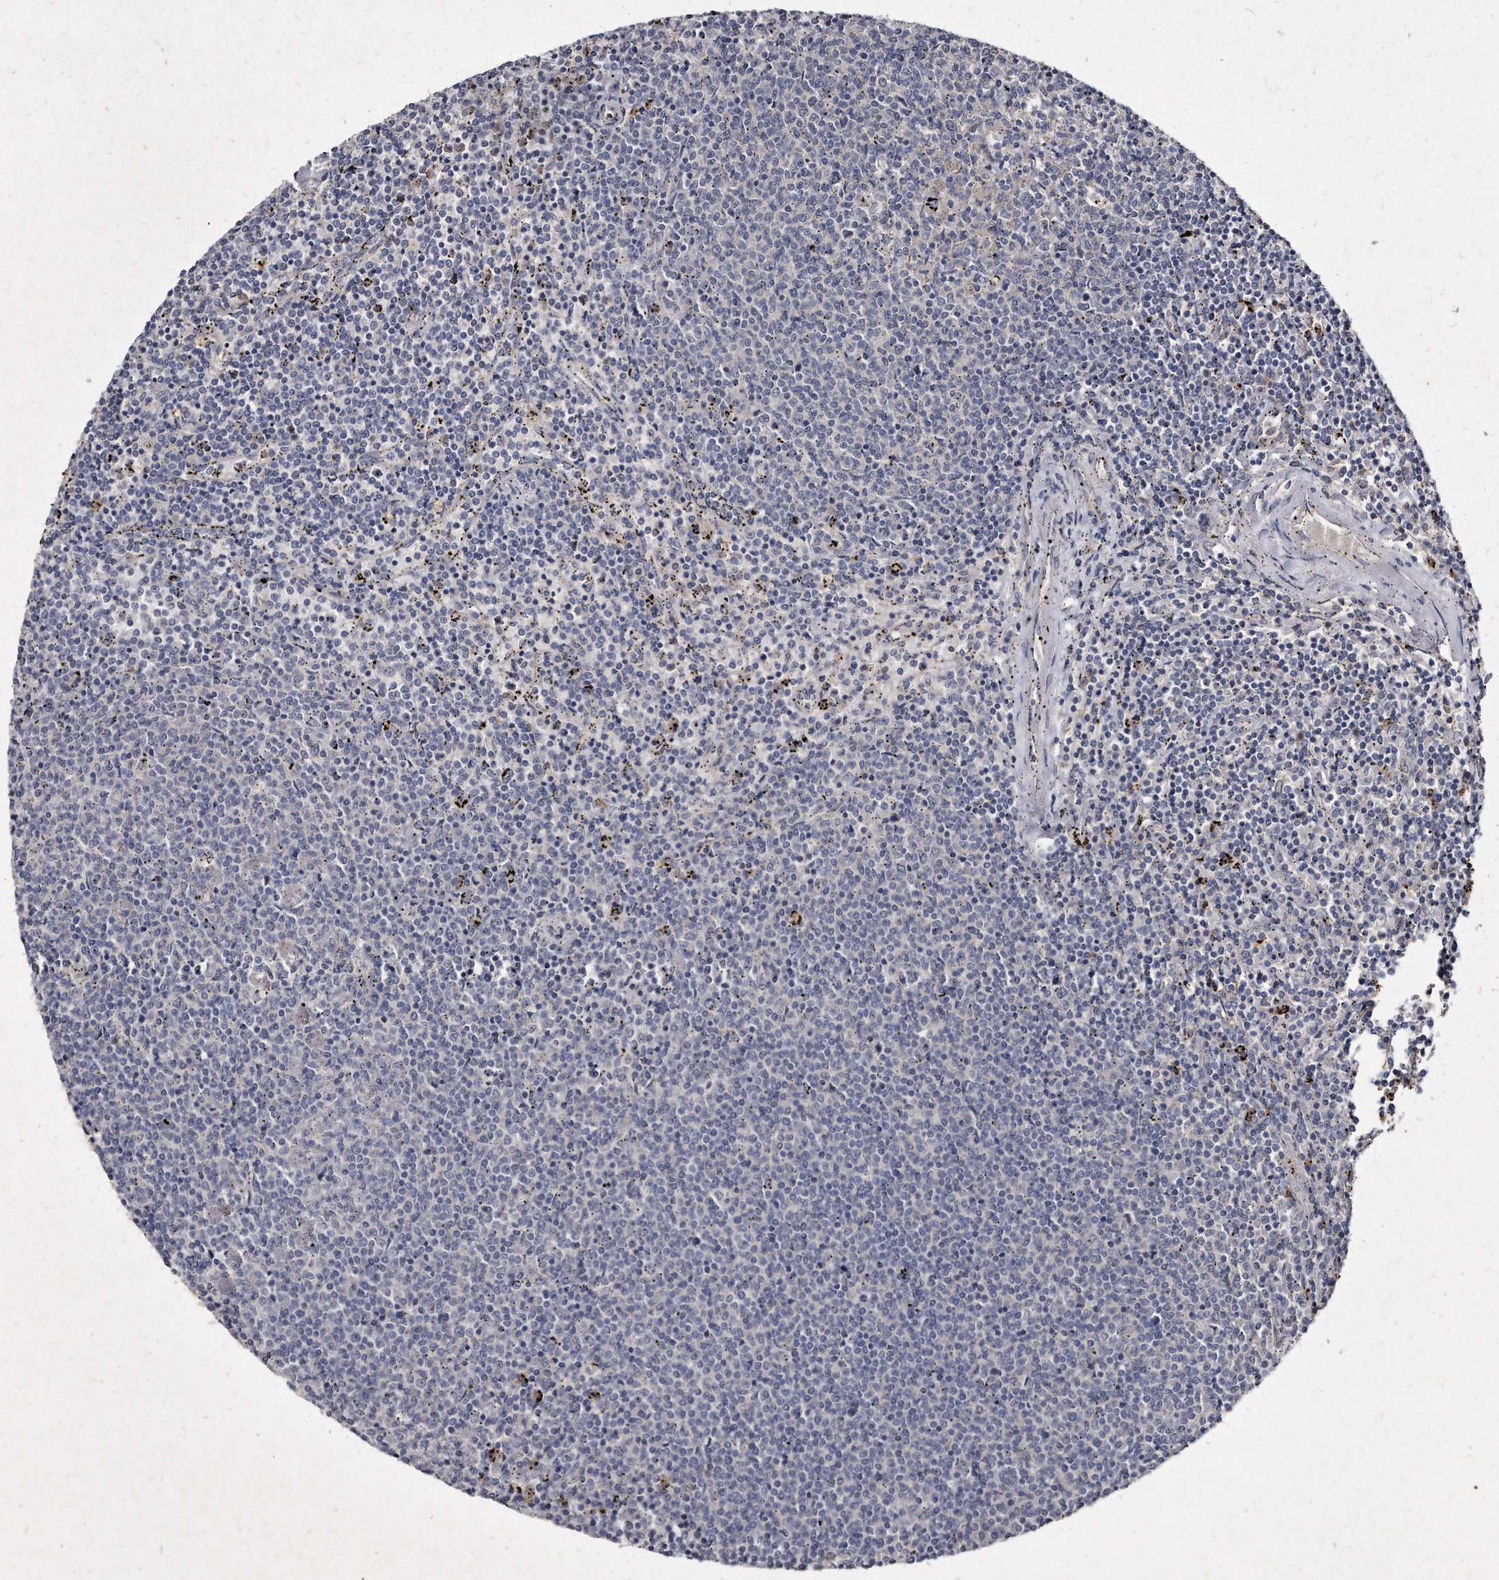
{"staining": {"intensity": "negative", "quantity": "none", "location": "none"}, "tissue": "lymphoma", "cell_type": "Tumor cells", "image_type": "cancer", "snomed": [{"axis": "morphology", "description": "Malignant lymphoma, non-Hodgkin's type, Low grade"}, {"axis": "topography", "description": "Spleen"}], "caption": "This is an immunohistochemistry micrograph of human lymphoma. There is no staining in tumor cells.", "gene": "KLHDC3", "patient": {"sex": "female", "age": 50}}